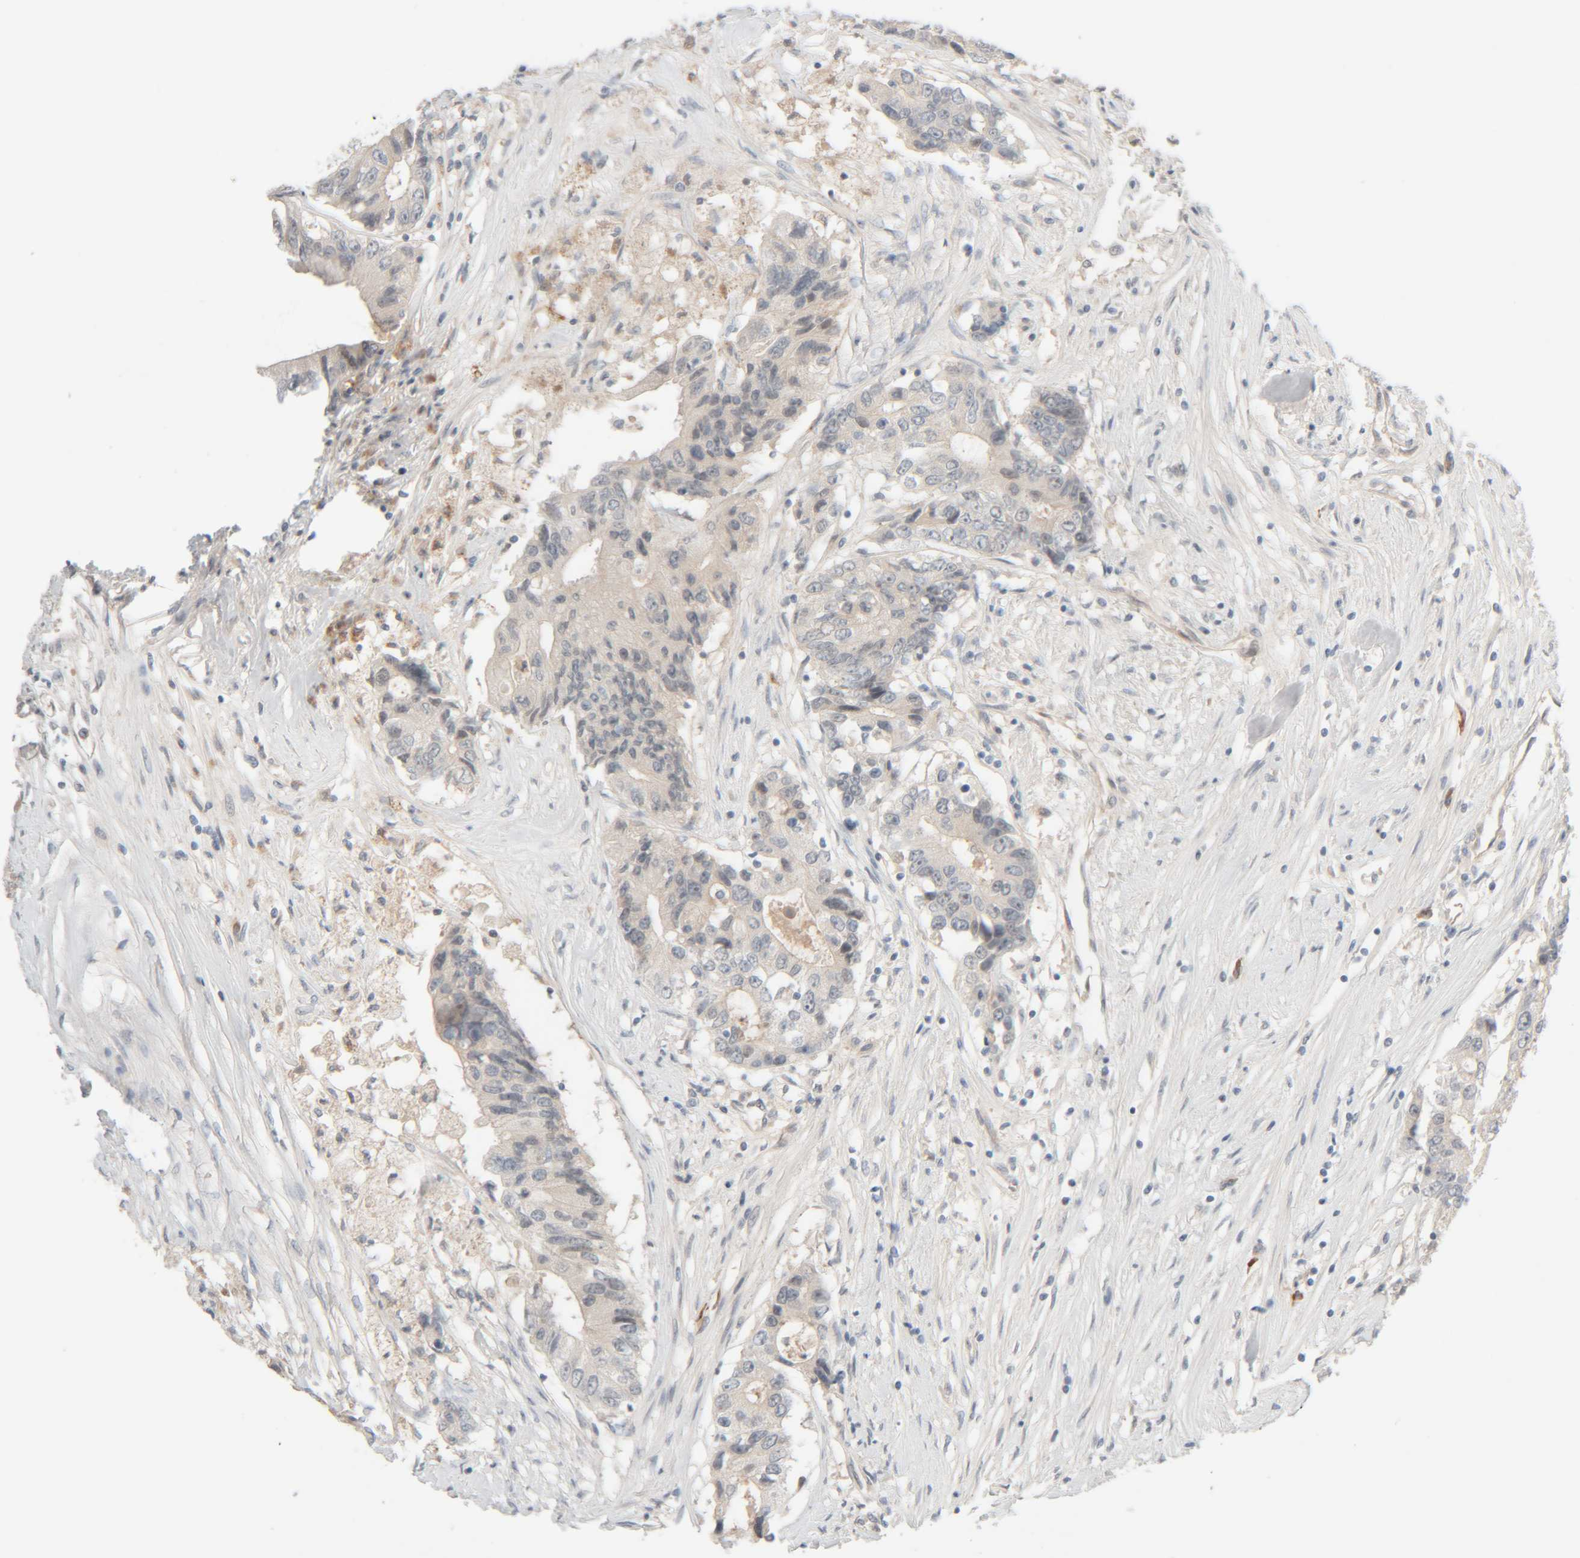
{"staining": {"intensity": "negative", "quantity": "none", "location": "none"}, "tissue": "colorectal cancer", "cell_type": "Tumor cells", "image_type": "cancer", "snomed": [{"axis": "morphology", "description": "Adenocarcinoma, NOS"}, {"axis": "topography", "description": "Colon"}], "caption": "A histopathology image of colorectal adenocarcinoma stained for a protein displays no brown staining in tumor cells.", "gene": "CHKA", "patient": {"sex": "female", "age": 77}}